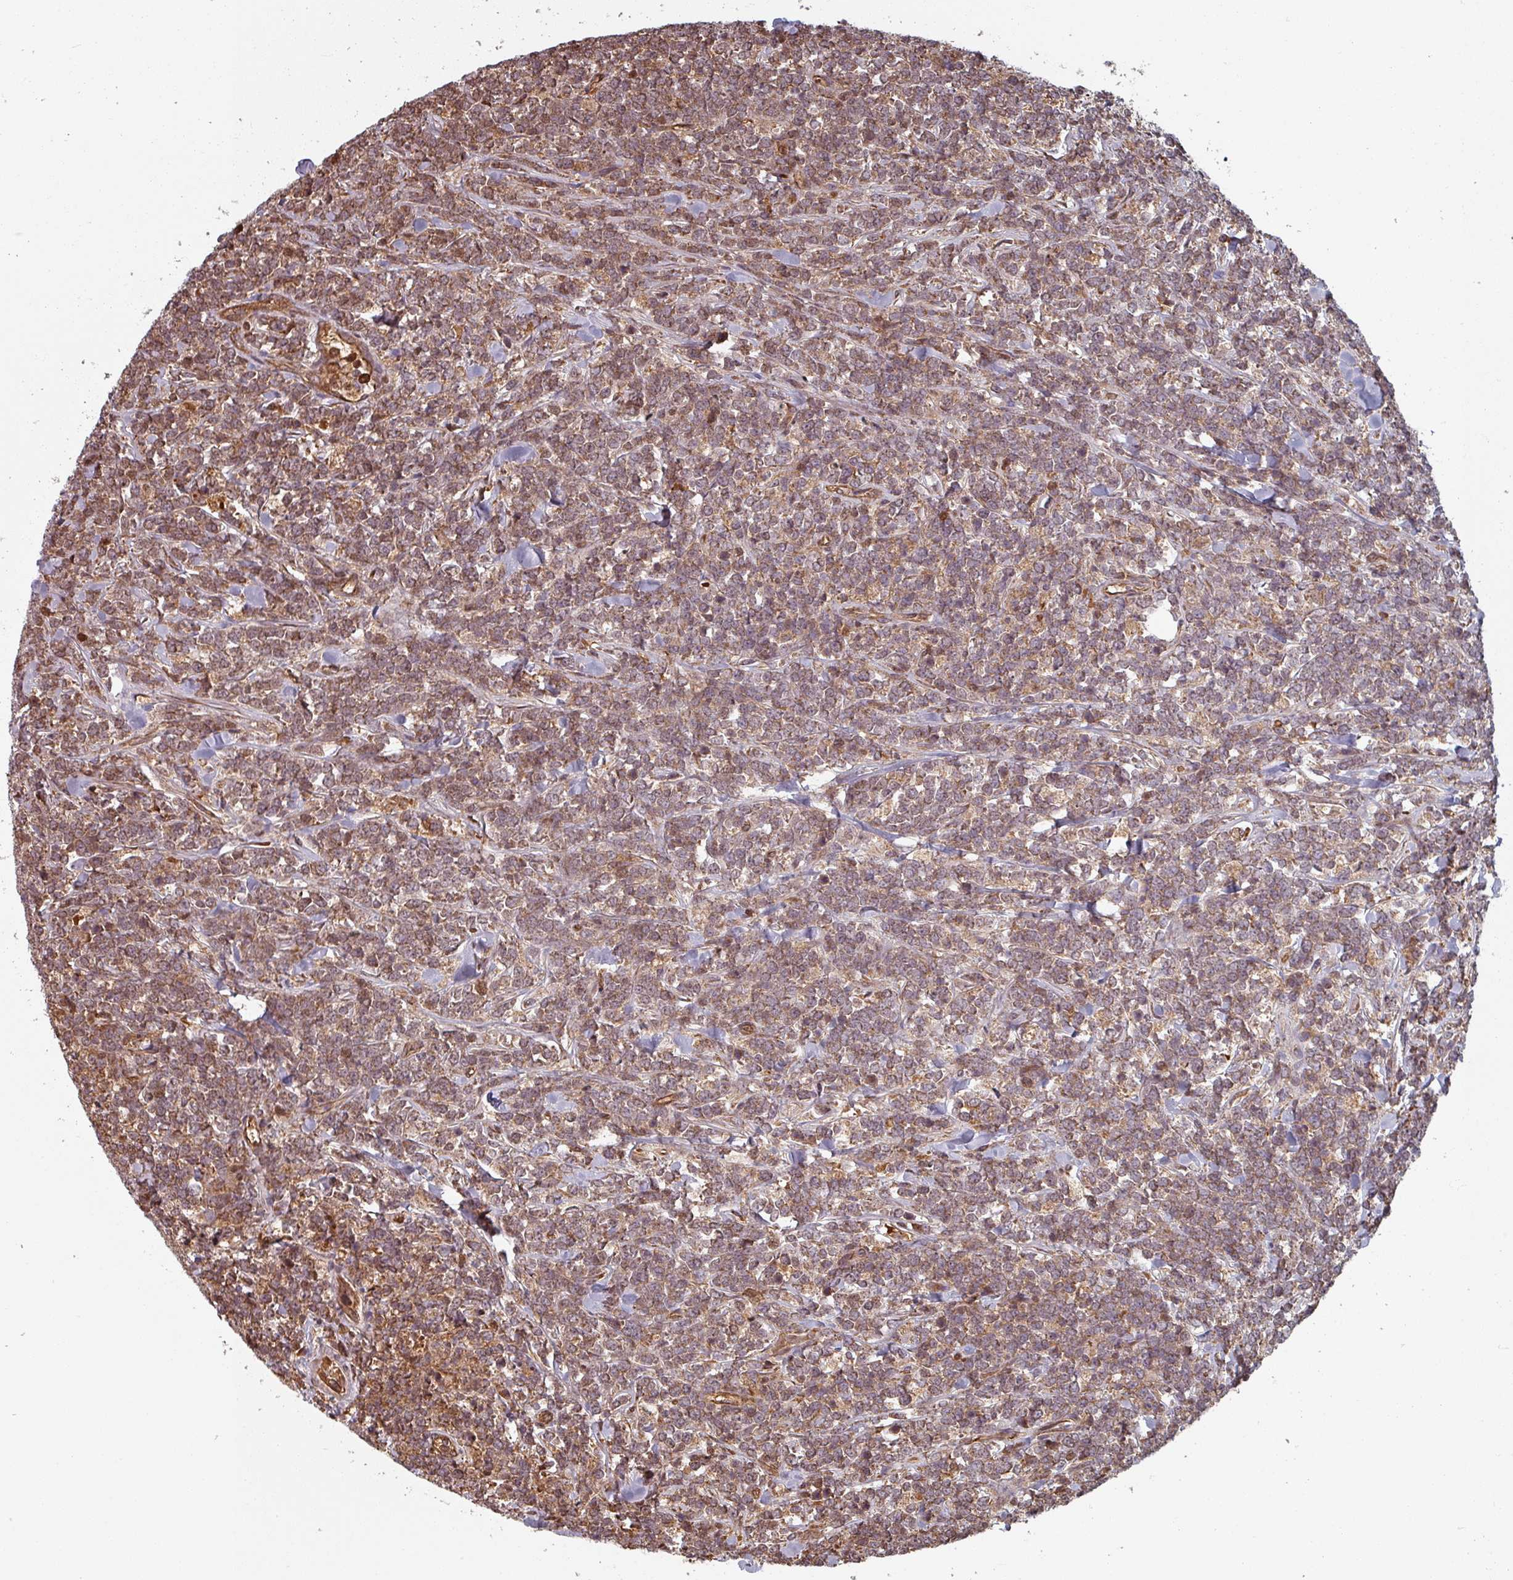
{"staining": {"intensity": "weak", "quantity": "25%-75%", "location": "nuclear"}, "tissue": "lymphoma", "cell_type": "Tumor cells", "image_type": "cancer", "snomed": [{"axis": "morphology", "description": "Malignant lymphoma, non-Hodgkin's type, High grade"}, {"axis": "topography", "description": "Small intestine"}, {"axis": "topography", "description": "Colon"}], "caption": "Weak nuclear staining is identified in about 25%-75% of tumor cells in high-grade malignant lymphoma, non-Hodgkin's type. (DAB IHC with brightfield microscopy, high magnification).", "gene": "EID1", "patient": {"sex": "male", "age": 8}}